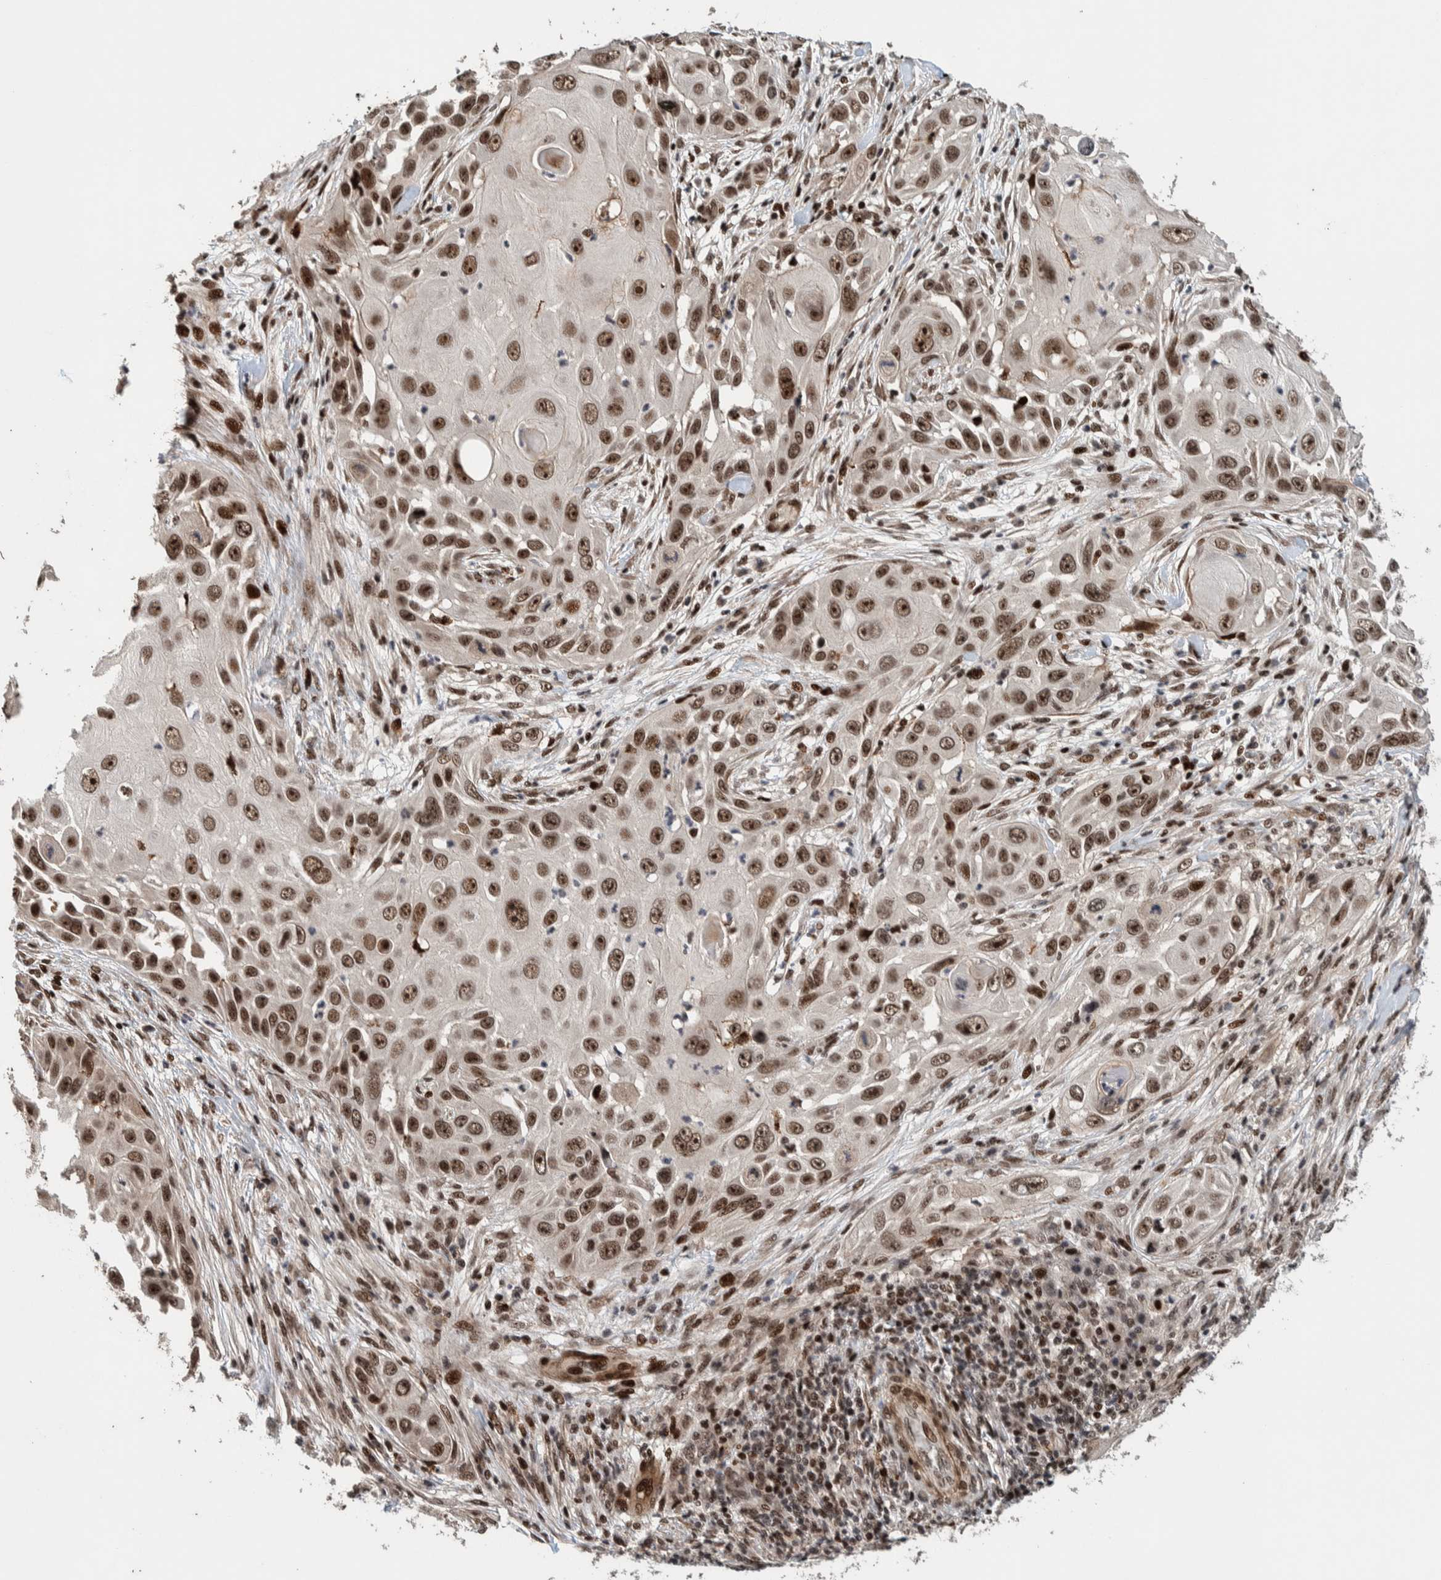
{"staining": {"intensity": "moderate", "quantity": ">75%", "location": "nuclear"}, "tissue": "skin cancer", "cell_type": "Tumor cells", "image_type": "cancer", "snomed": [{"axis": "morphology", "description": "Squamous cell carcinoma, NOS"}, {"axis": "topography", "description": "Skin"}], "caption": "This is an image of IHC staining of squamous cell carcinoma (skin), which shows moderate staining in the nuclear of tumor cells.", "gene": "CHD4", "patient": {"sex": "female", "age": 44}}